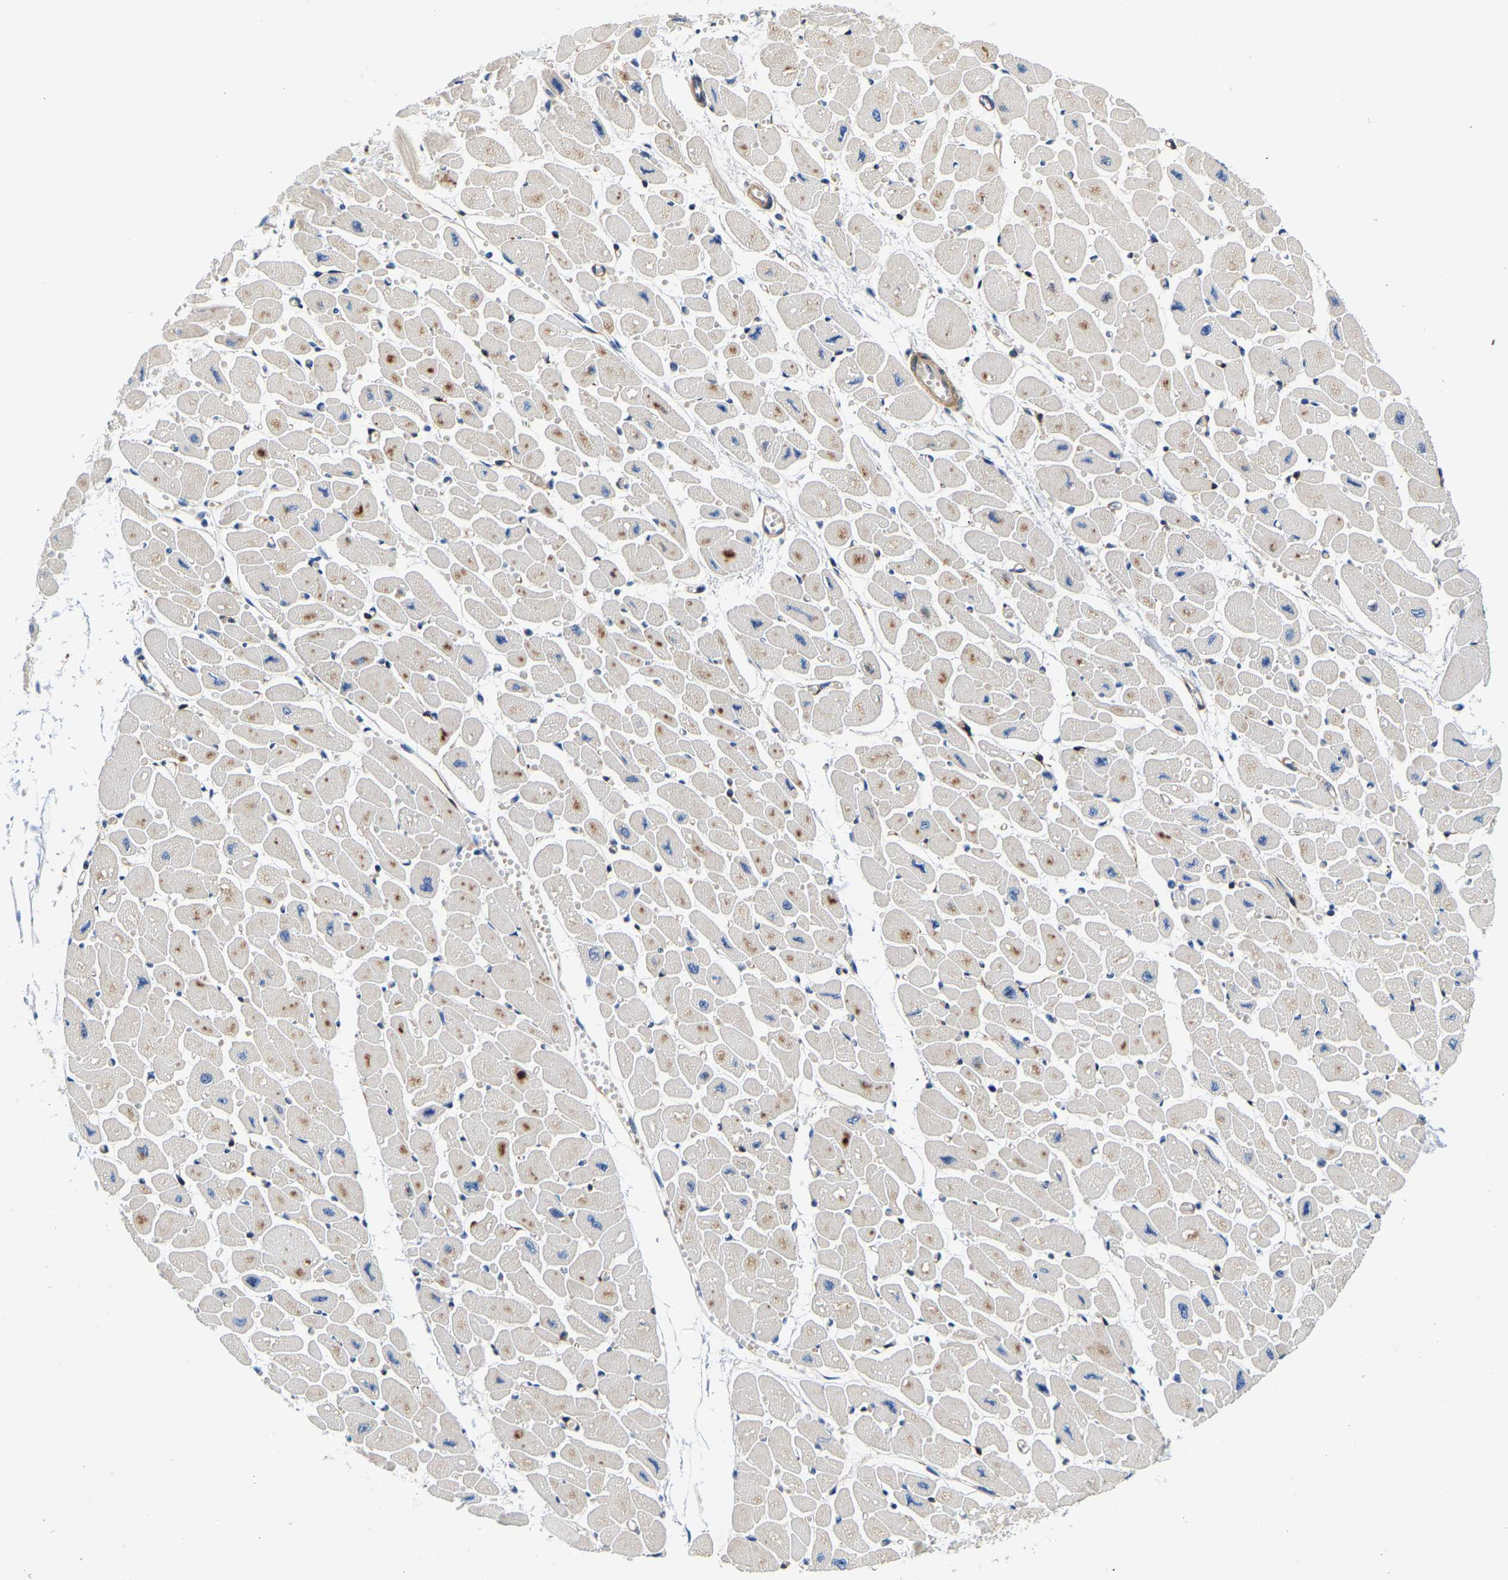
{"staining": {"intensity": "weak", "quantity": "25%-75%", "location": "cytoplasmic/membranous"}, "tissue": "heart muscle", "cell_type": "Cardiomyocytes", "image_type": "normal", "snomed": [{"axis": "morphology", "description": "Normal tissue, NOS"}, {"axis": "topography", "description": "Heart"}], "caption": "A low amount of weak cytoplasmic/membranous staining is identified in about 25%-75% of cardiomyocytes in normal heart muscle. (Brightfield microscopy of DAB IHC at high magnification).", "gene": "LIAS", "patient": {"sex": "female", "age": 54}}